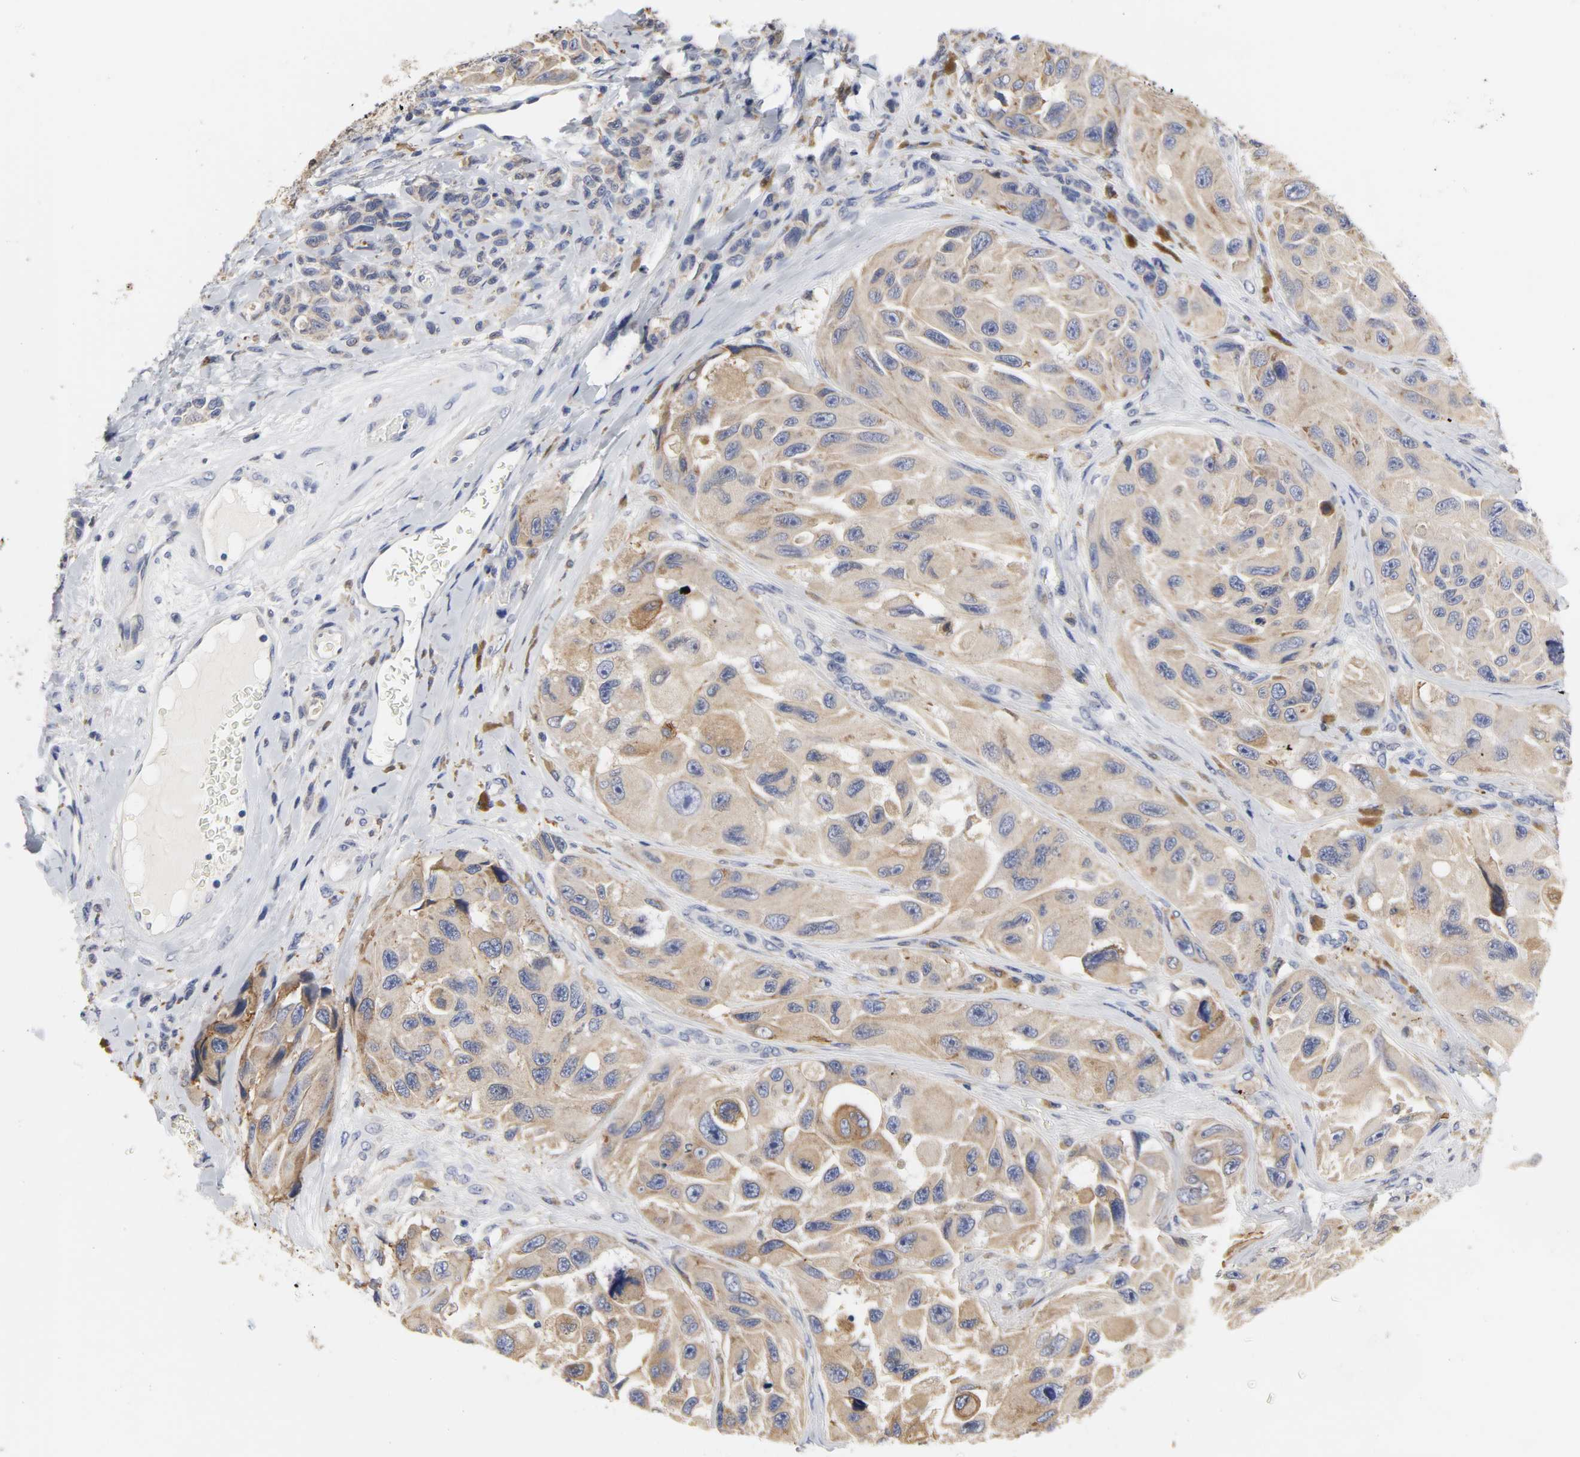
{"staining": {"intensity": "weak", "quantity": ">75%", "location": "cytoplasmic/membranous"}, "tissue": "melanoma", "cell_type": "Tumor cells", "image_type": "cancer", "snomed": [{"axis": "morphology", "description": "Malignant melanoma, NOS"}, {"axis": "topography", "description": "Skin"}], "caption": "This micrograph reveals melanoma stained with IHC to label a protein in brown. The cytoplasmic/membranous of tumor cells show weak positivity for the protein. Nuclei are counter-stained blue.", "gene": "HCK", "patient": {"sex": "female", "age": 73}}